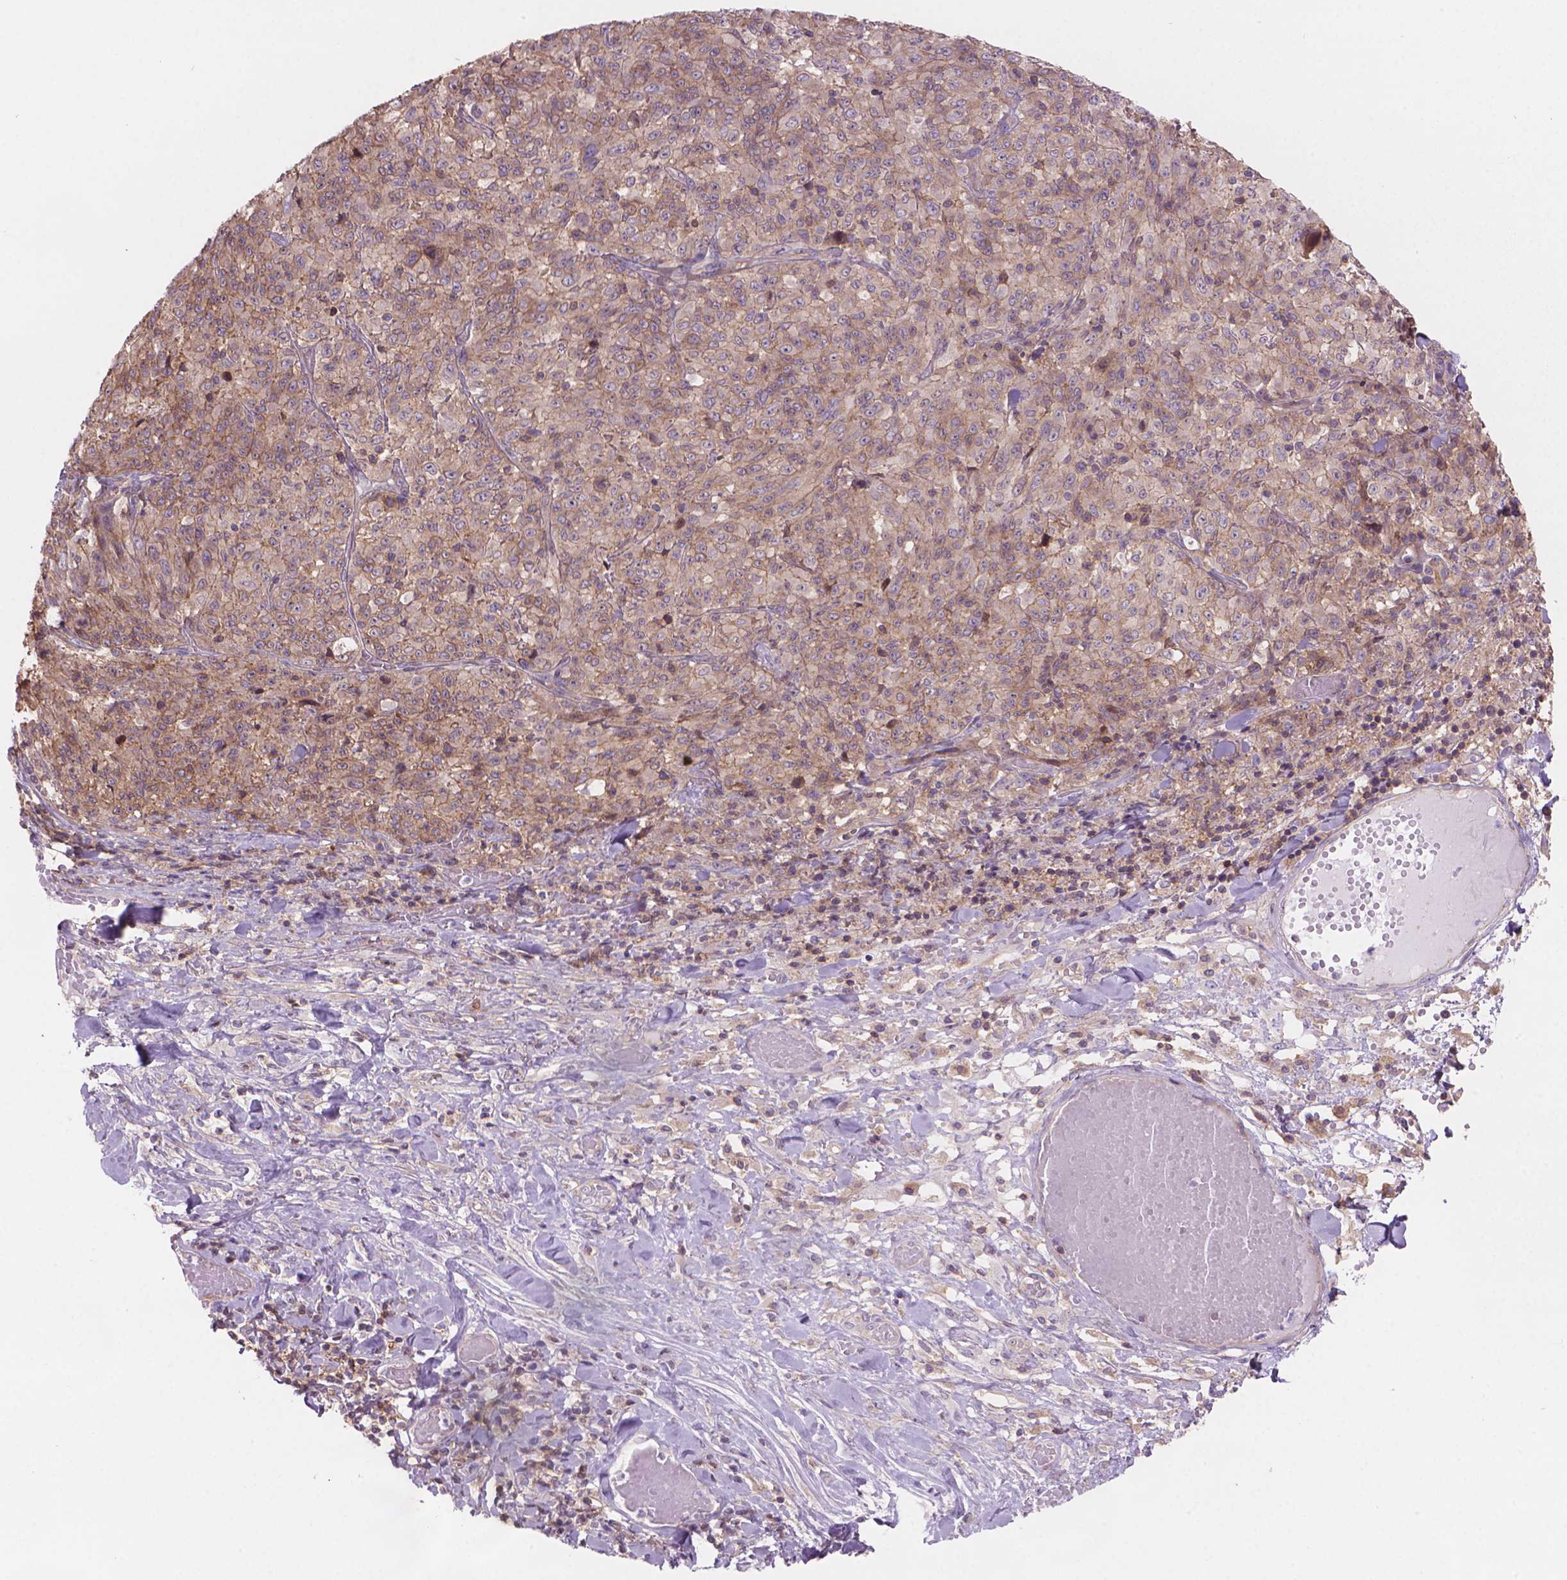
{"staining": {"intensity": "weak", "quantity": ">75%", "location": "cytoplasmic/membranous"}, "tissue": "melanoma", "cell_type": "Tumor cells", "image_type": "cancer", "snomed": [{"axis": "morphology", "description": "Malignant melanoma, NOS"}, {"axis": "topography", "description": "Skin"}], "caption": "An IHC histopathology image of tumor tissue is shown. Protein staining in brown shows weak cytoplasmic/membranous positivity in malignant melanoma within tumor cells.", "gene": "ENSG00000187186", "patient": {"sex": "female", "age": 91}}